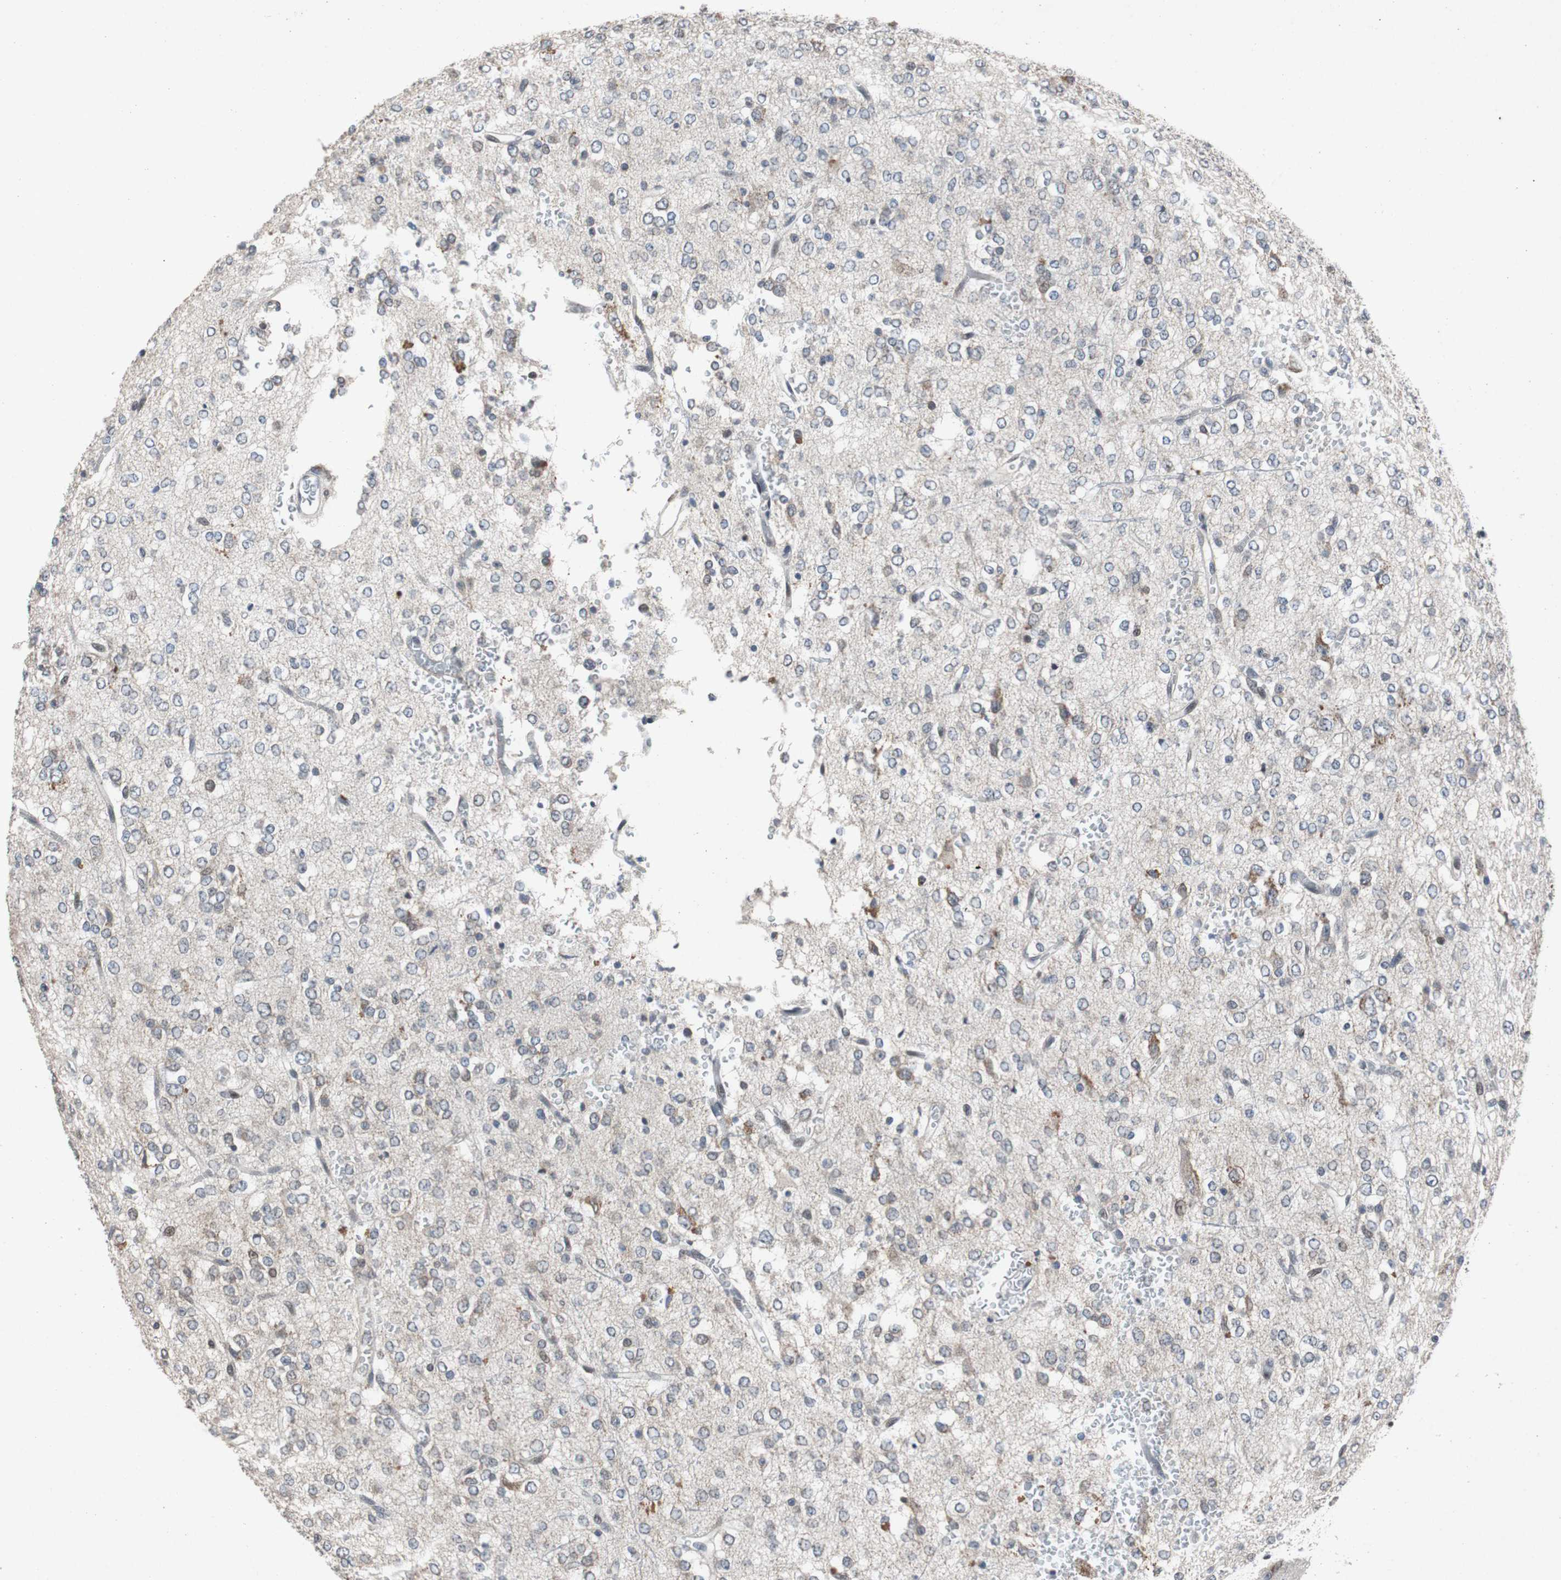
{"staining": {"intensity": "moderate", "quantity": "<25%", "location": "cytoplasmic/membranous"}, "tissue": "glioma", "cell_type": "Tumor cells", "image_type": "cancer", "snomed": [{"axis": "morphology", "description": "Glioma, malignant, Low grade"}, {"axis": "topography", "description": "Brain"}], "caption": "Protein analysis of glioma tissue shows moderate cytoplasmic/membranous staining in about <25% of tumor cells. (Brightfield microscopy of DAB IHC at high magnification).", "gene": "TP63", "patient": {"sex": "male", "age": 38}}